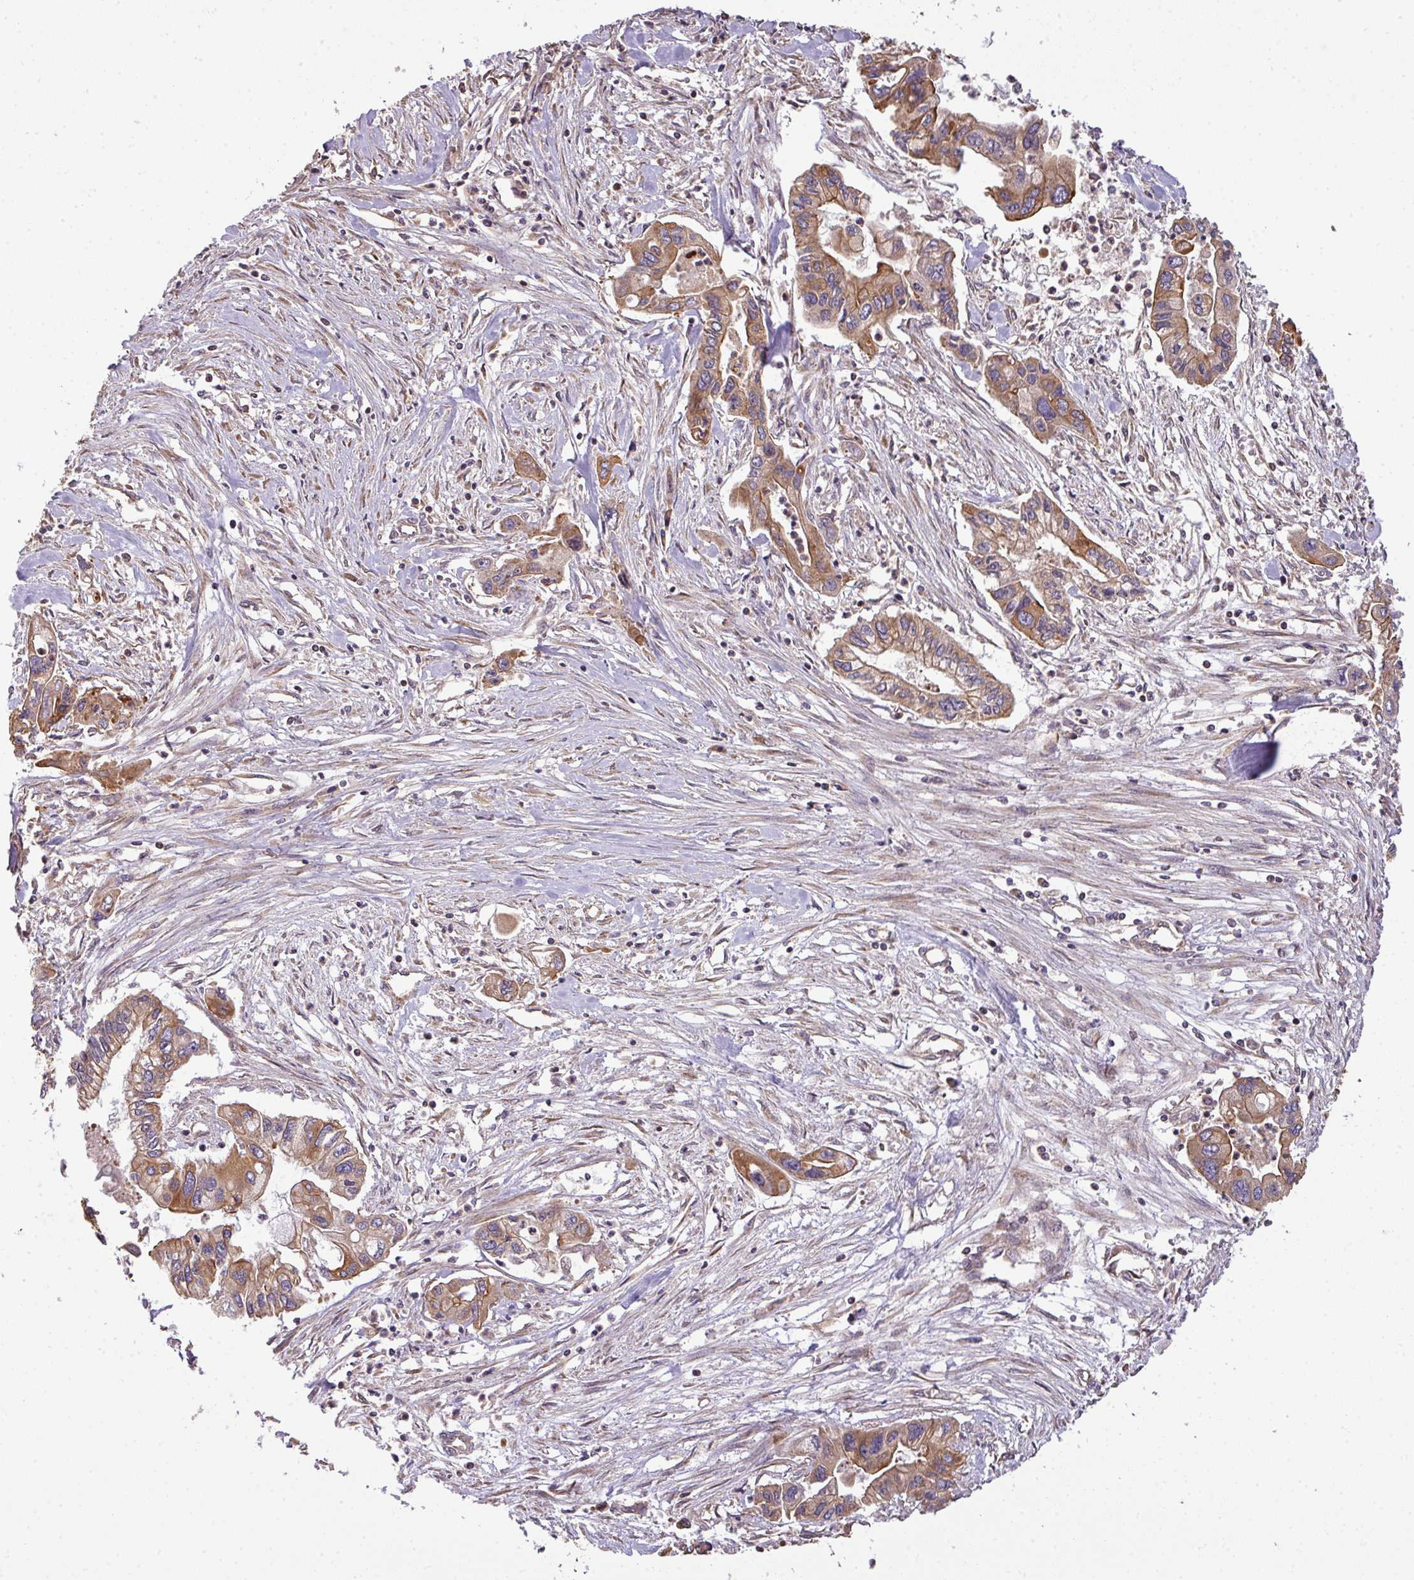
{"staining": {"intensity": "moderate", "quantity": ">75%", "location": "cytoplasmic/membranous"}, "tissue": "pancreatic cancer", "cell_type": "Tumor cells", "image_type": "cancer", "snomed": [{"axis": "morphology", "description": "Adenocarcinoma, NOS"}, {"axis": "topography", "description": "Pancreas"}], "caption": "DAB (3,3'-diaminobenzidine) immunohistochemical staining of human adenocarcinoma (pancreatic) displays moderate cytoplasmic/membranous protein expression in about >75% of tumor cells.", "gene": "VENTX", "patient": {"sex": "male", "age": 62}}